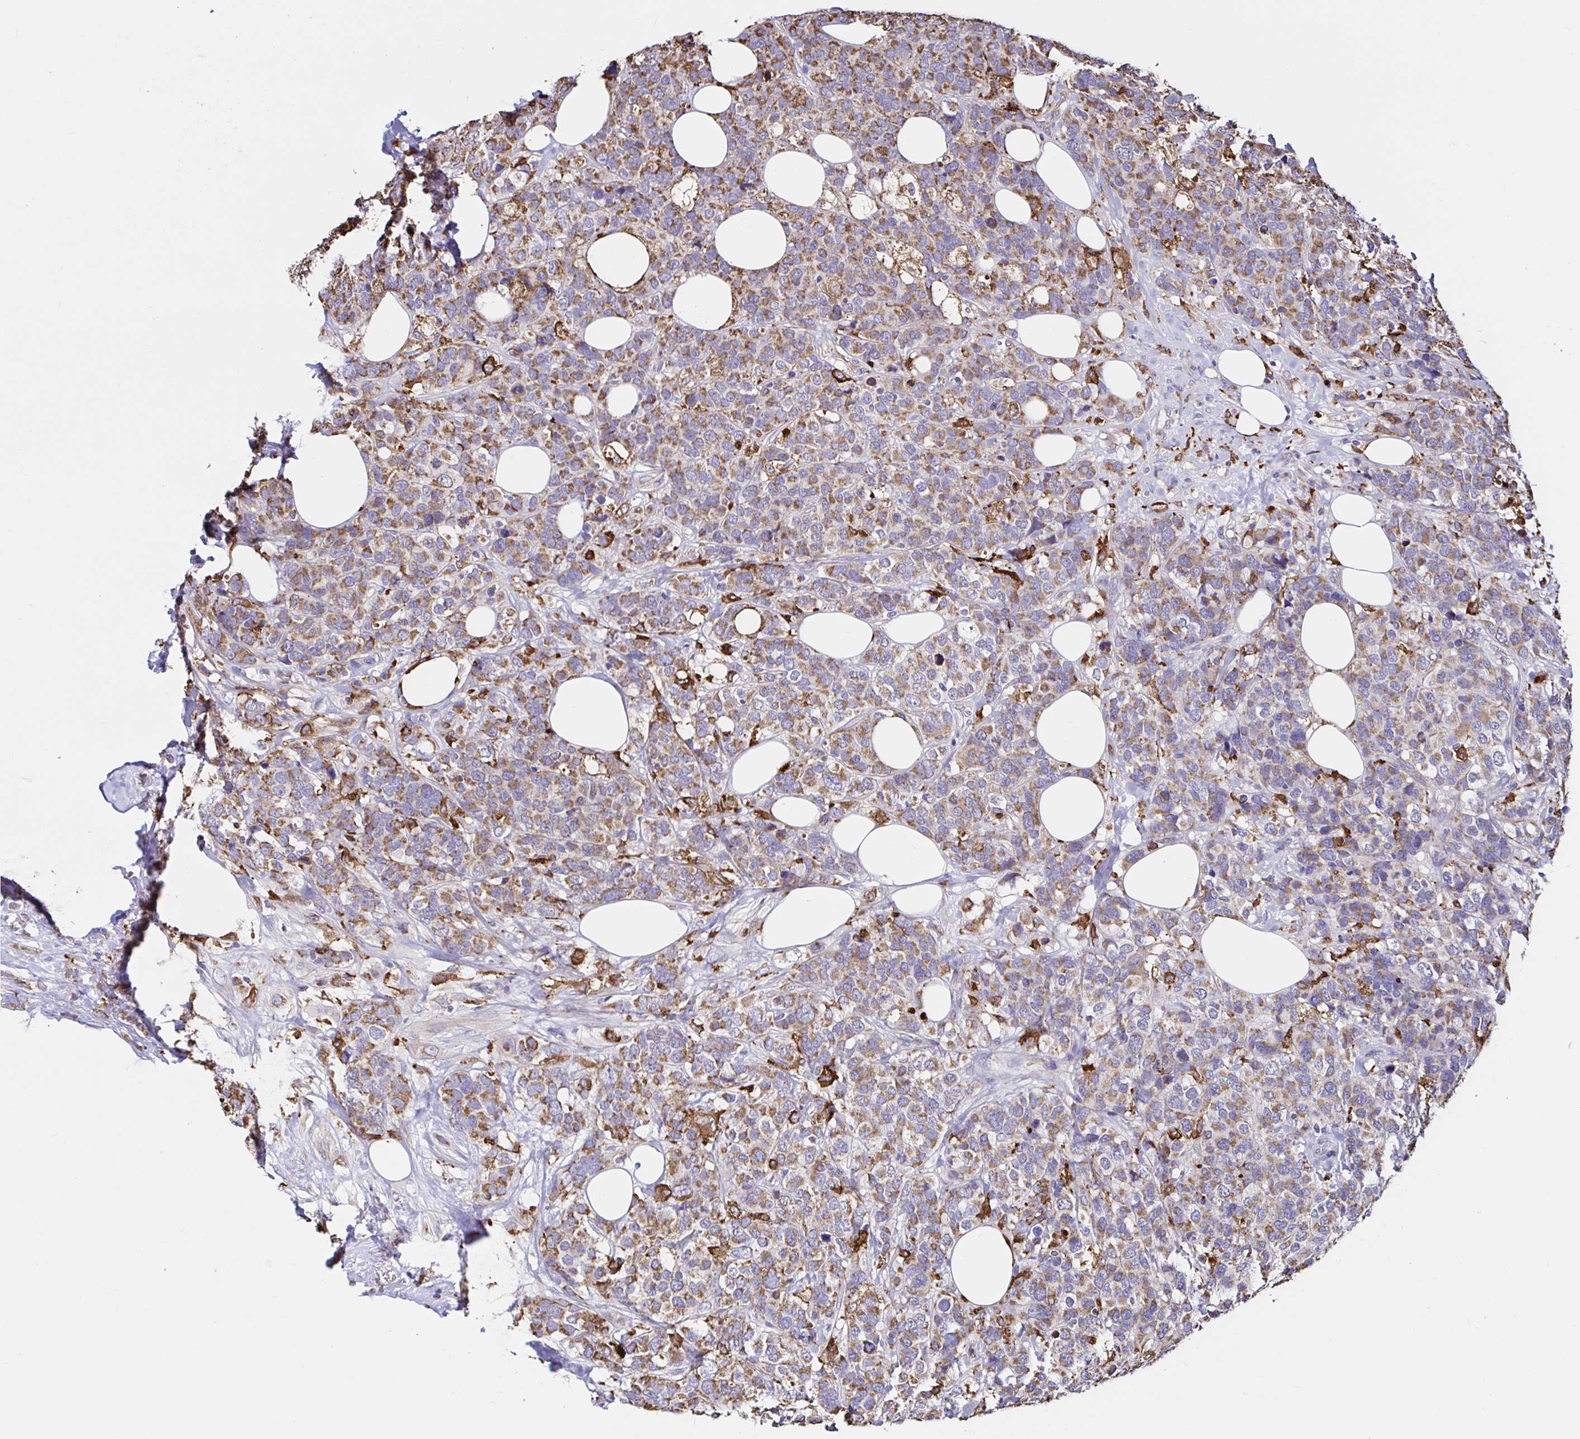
{"staining": {"intensity": "moderate", "quantity": ">75%", "location": "cytoplasmic/membranous"}, "tissue": "breast cancer", "cell_type": "Tumor cells", "image_type": "cancer", "snomed": [{"axis": "morphology", "description": "Lobular carcinoma"}, {"axis": "topography", "description": "Breast"}], "caption": "A brown stain labels moderate cytoplasmic/membranous positivity of a protein in breast cancer (lobular carcinoma) tumor cells. The protein of interest is stained brown, and the nuclei are stained in blue (DAB (3,3'-diaminobenzidine) IHC with brightfield microscopy, high magnification).", "gene": "MSR1", "patient": {"sex": "female", "age": 59}}